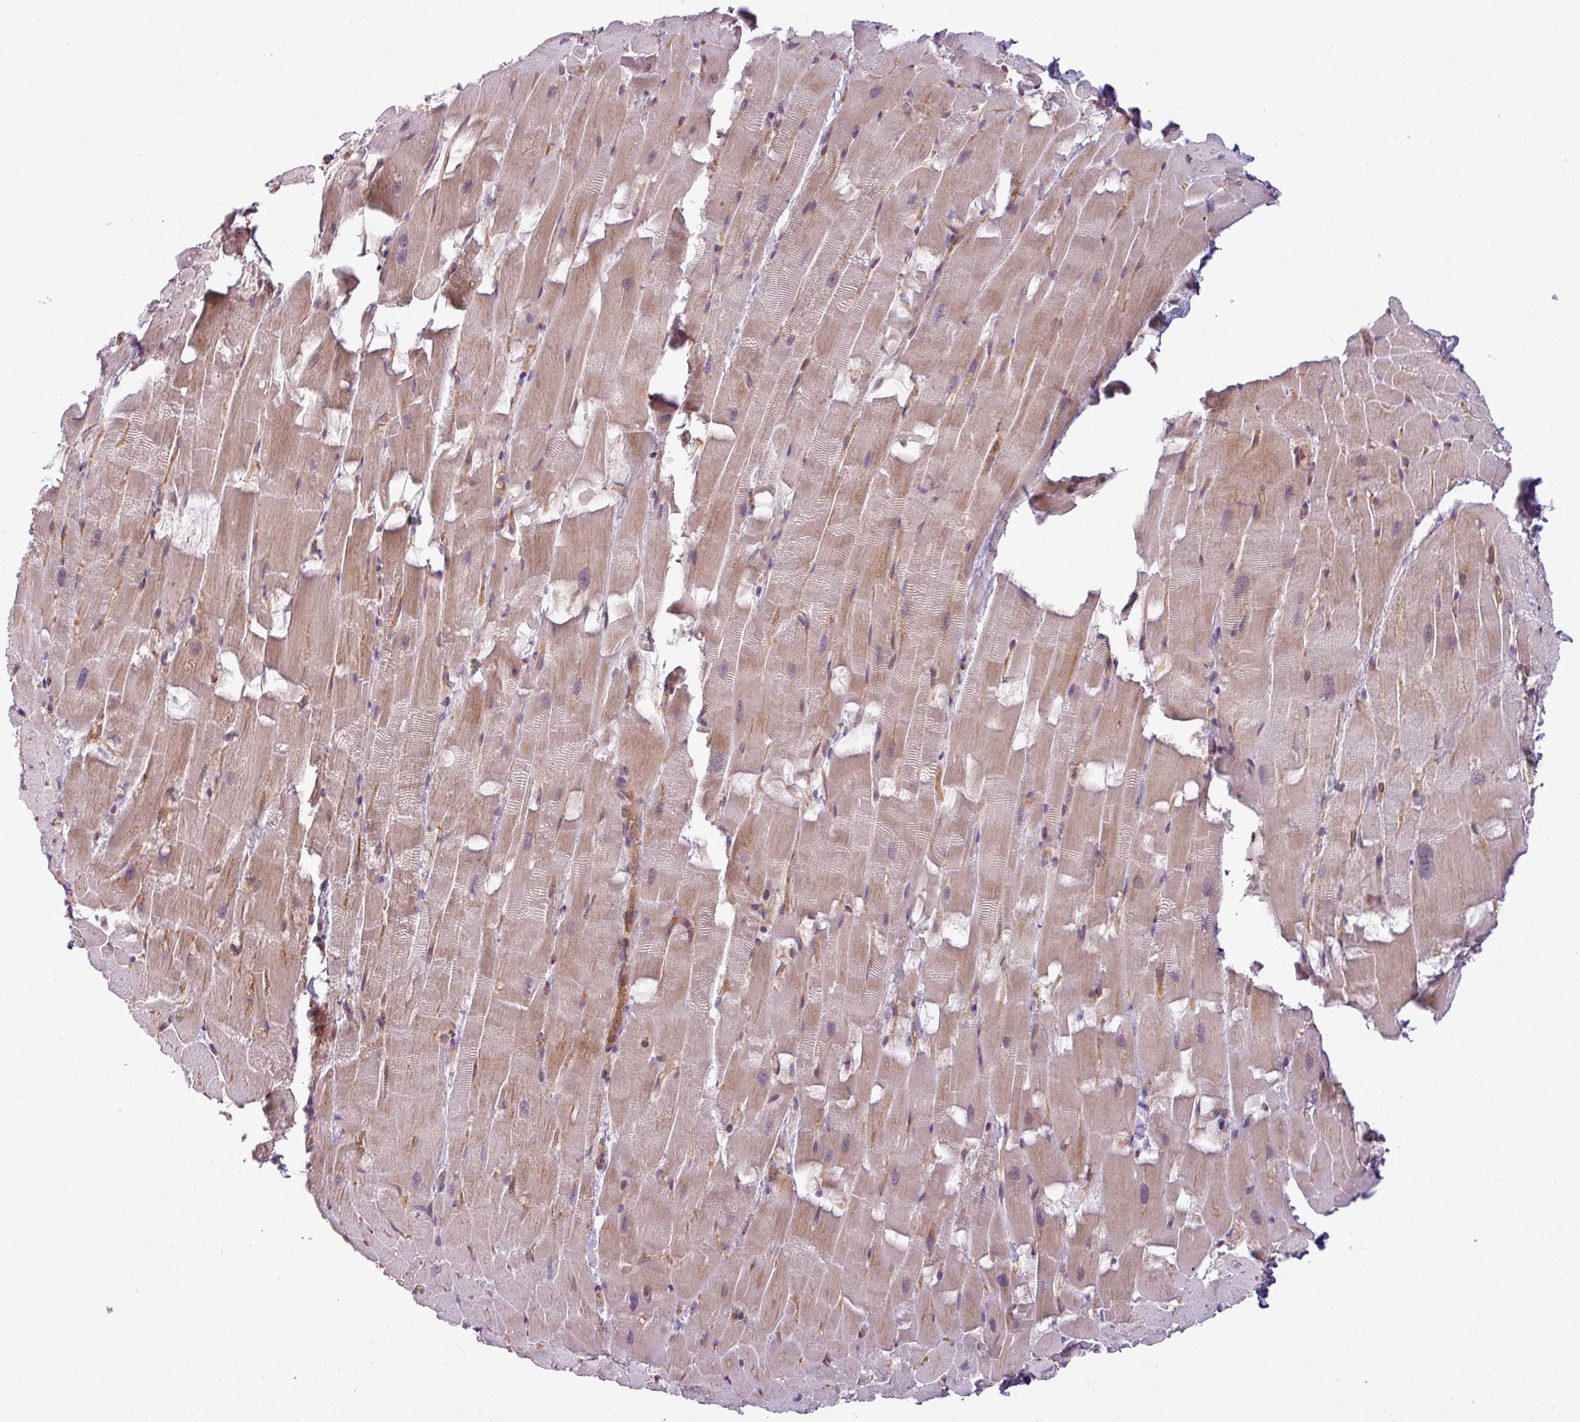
{"staining": {"intensity": "weak", "quantity": "25%-75%", "location": "cytoplasmic/membranous"}, "tissue": "heart muscle", "cell_type": "Cardiomyocytes", "image_type": "normal", "snomed": [{"axis": "morphology", "description": "Normal tissue, NOS"}, {"axis": "topography", "description": "Heart"}], "caption": "Protein staining demonstrates weak cytoplasmic/membranous positivity in about 25%-75% of cardiomyocytes in normal heart muscle.", "gene": "KCTD11", "patient": {"sex": "male", "age": 37}}